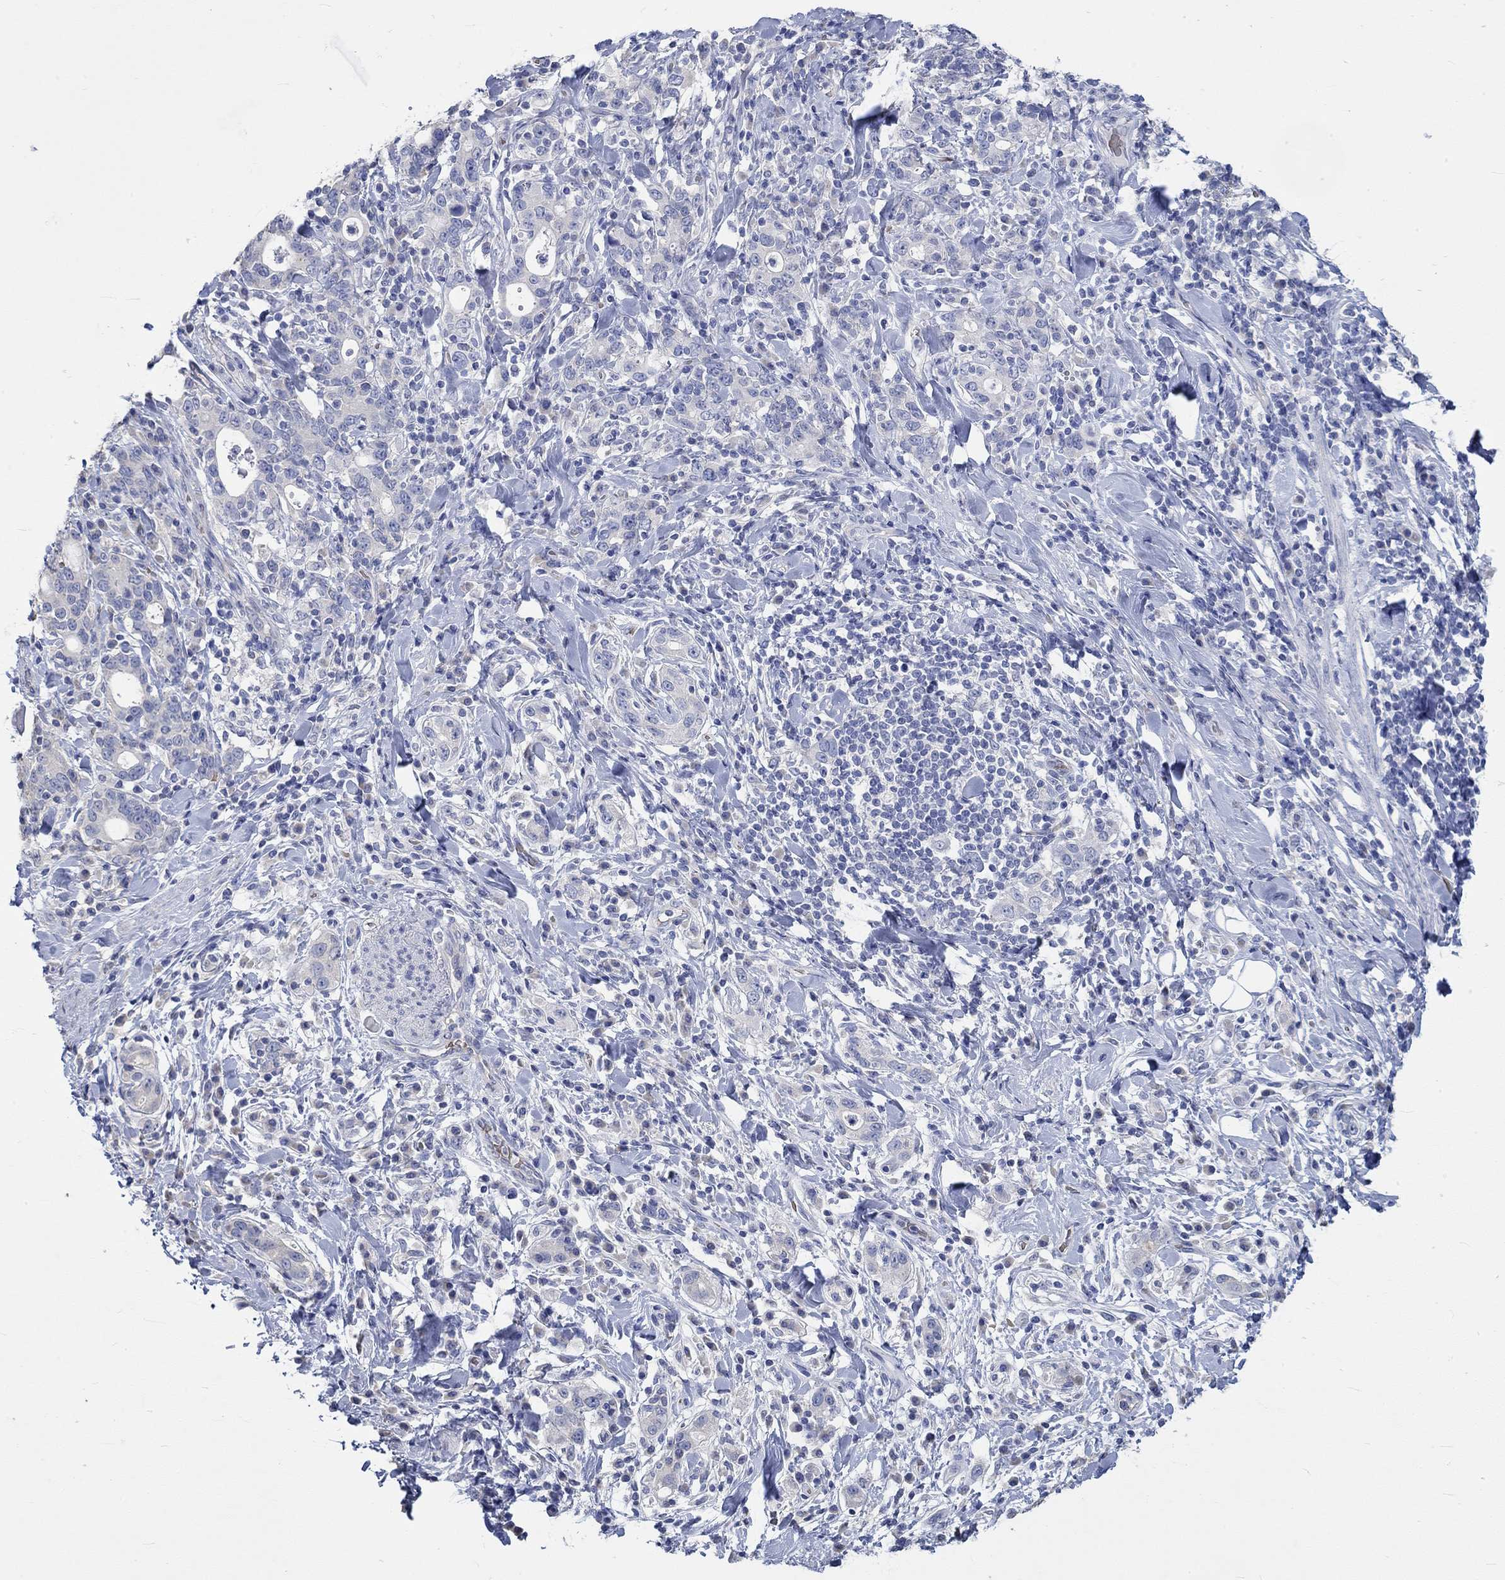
{"staining": {"intensity": "negative", "quantity": "none", "location": "none"}, "tissue": "stomach cancer", "cell_type": "Tumor cells", "image_type": "cancer", "snomed": [{"axis": "morphology", "description": "Adenocarcinoma, NOS"}, {"axis": "topography", "description": "Stomach"}], "caption": "Adenocarcinoma (stomach) was stained to show a protein in brown. There is no significant positivity in tumor cells. (DAB (3,3'-diaminobenzidine) immunohistochemistry (IHC), high magnification).", "gene": "KCNA1", "patient": {"sex": "male", "age": 79}}